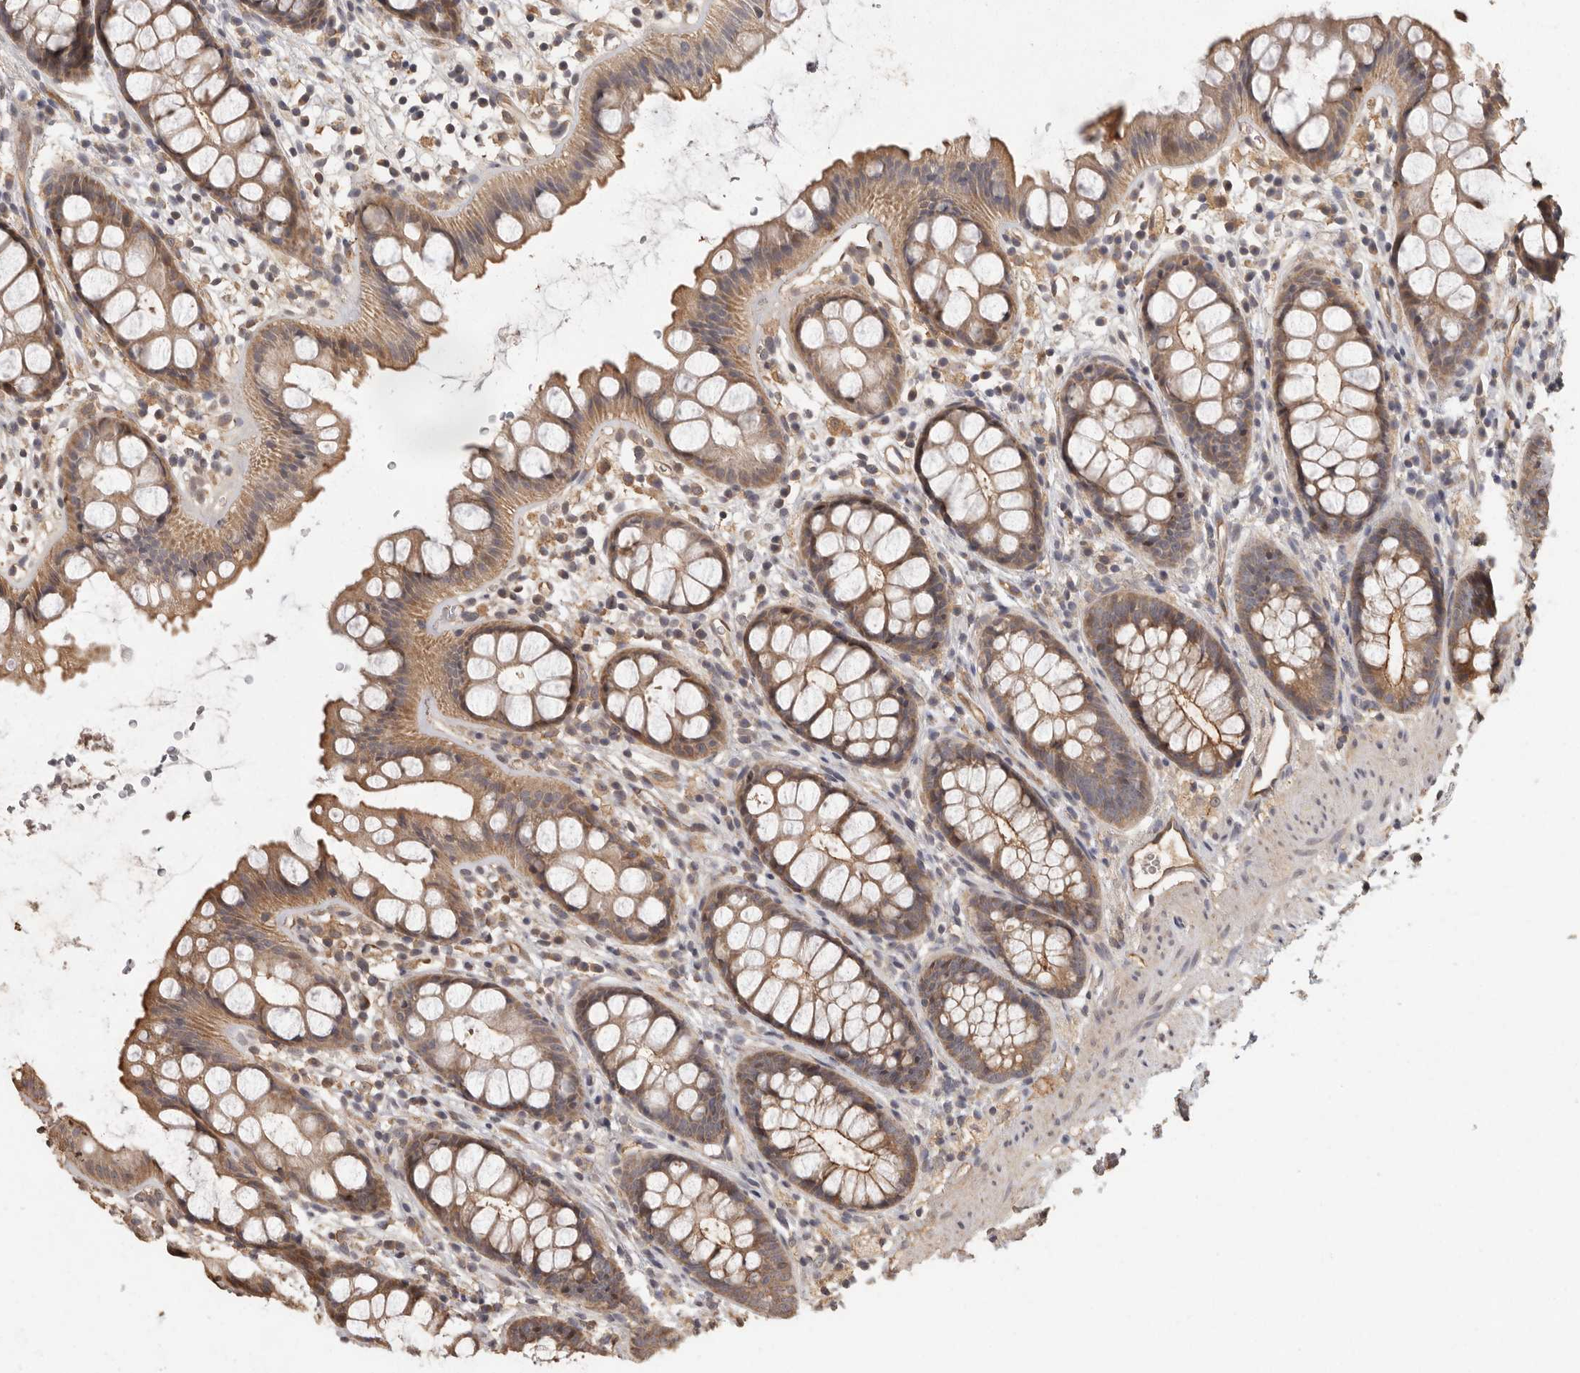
{"staining": {"intensity": "moderate", "quantity": ">75%", "location": "cytoplasmic/membranous"}, "tissue": "rectum", "cell_type": "Glandular cells", "image_type": "normal", "snomed": [{"axis": "morphology", "description": "Normal tissue, NOS"}, {"axis": "topography", "description": "Rectum"}], "caption": "Immunohistochemical staining of benign human rectum displays moderate cytoplasmic/membranous protein expression in about >75% of glandular cells. (IHC, brightfield microscopy, high magnification).", "gene": "BAIAP2", "patient": {"sex": "female", "age": 65}}